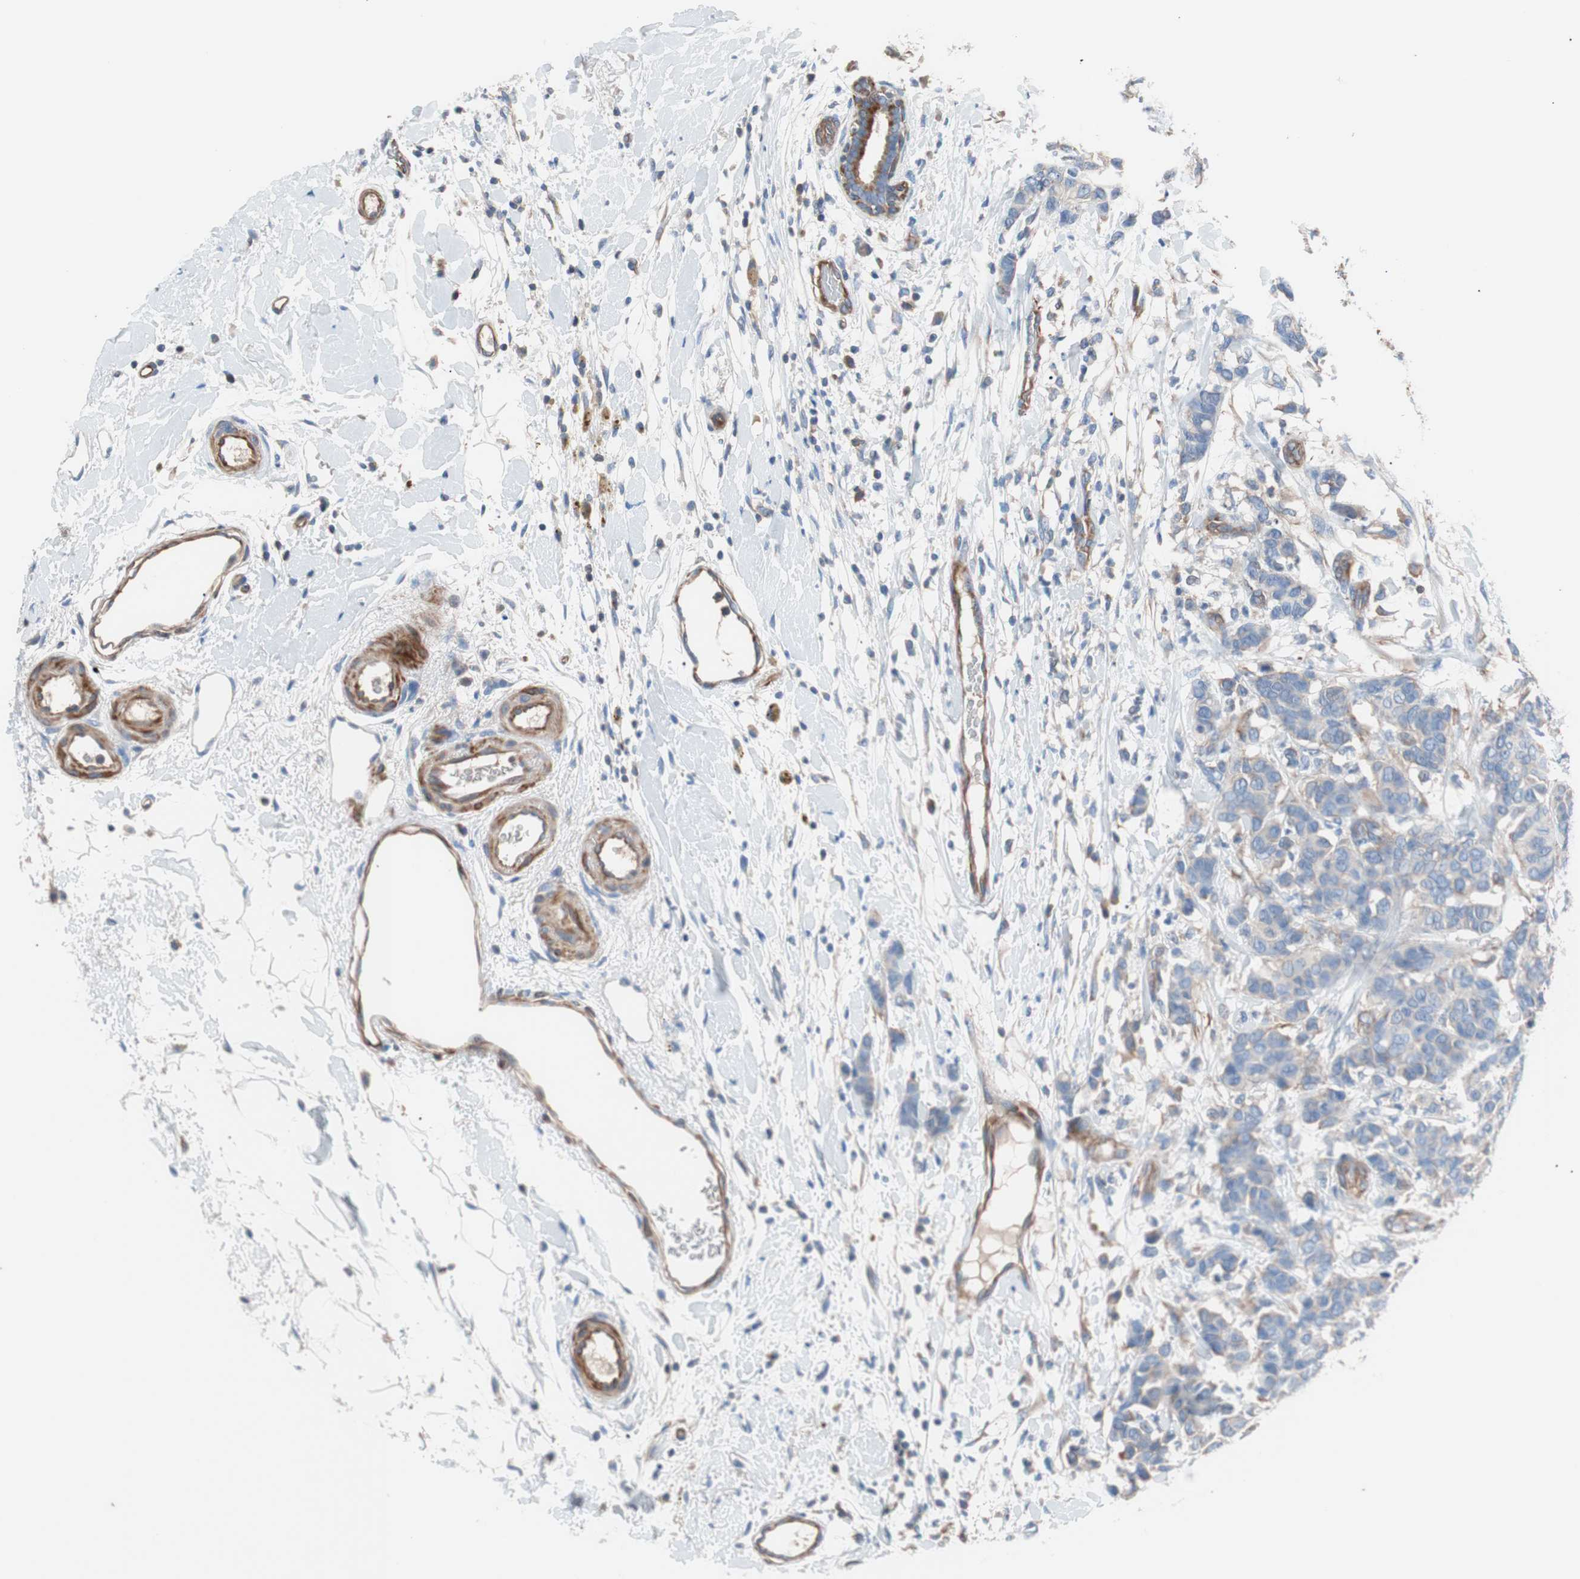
{"staining": {"intensity": "weak", "quantity": "25%-75%", "location": "cytoplasmic/membranous"}, "tissue": "breast cancer", "cell_type": "Tumor cells", "image_type": "cancer", "snomed": [{"axis": "morphology", "description": "Duct carcinoma"}, {"axis": "topography", "description": "Breast"}], "caption": "A brown stain labels weak cytoplasmic/membranous staining of a protein in human breast infiltrating ductal carcinoma tumor cells. The protein of interest is shown in brown color, while the nuclei are stained blue.", "gene": "GPR160", "patient": {"sex": "female", "age": 87}}